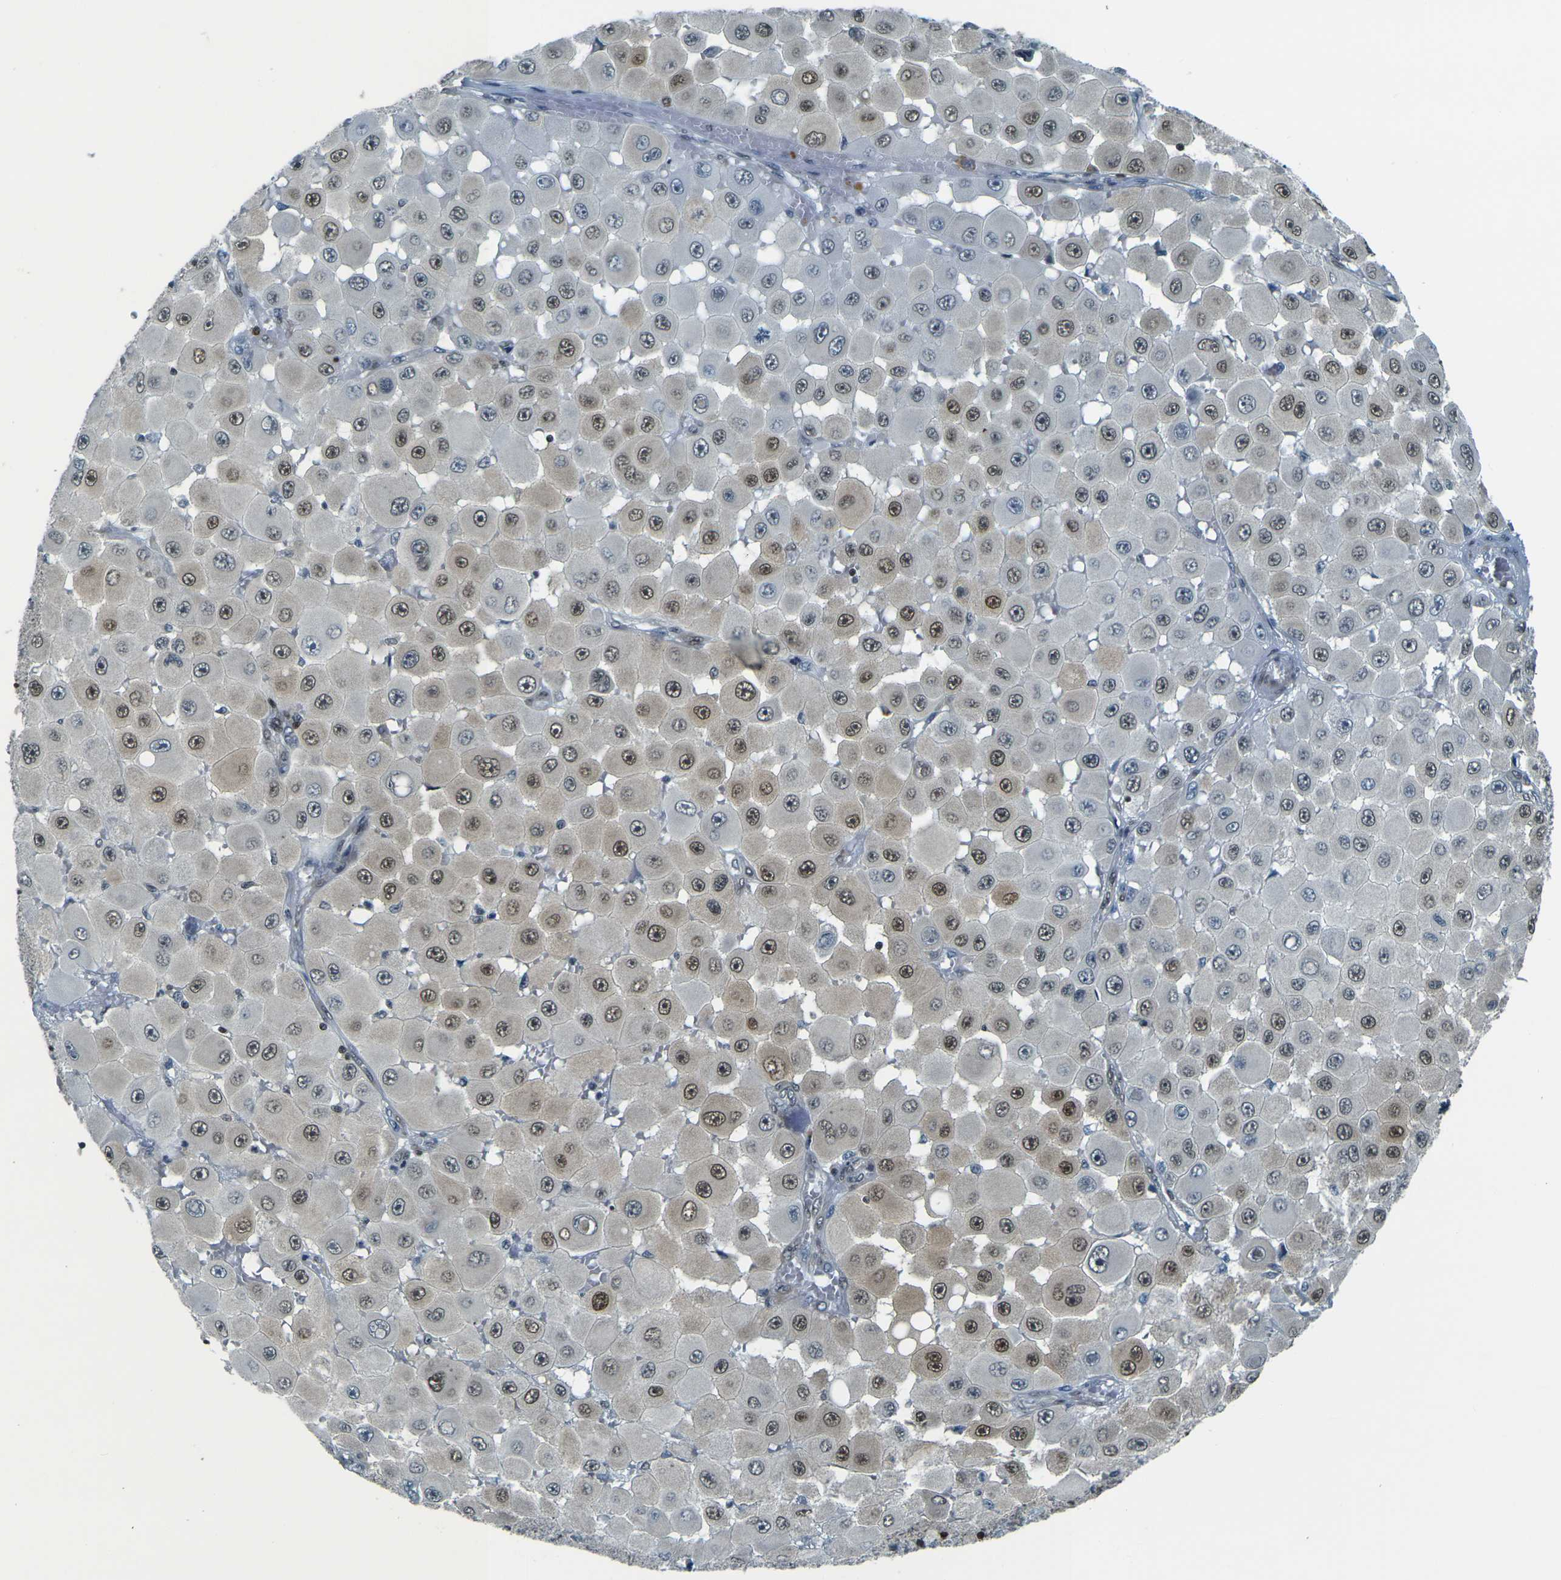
{"staining": {"intensity": "strong", "quantity": "25%-75%", "location": "nuclear"}, "tissue": "melanoma", "cell_type": "Tumor cells", "image_type": "cancer", "snomed": [{"axis": "morphology", "description": "Malignant melanoma, NOS"}, {"axis": "topography", "description": "Skin"}], "caption": "DAB (3,3'-diaminobenzidine) immunohistochemical staining of human melanoma displays strong nuclear protein positivity in about 25%-75% of tumor cells.", "gene": "NHEJ1", "patient": {"sex": "female", "age": 81}}